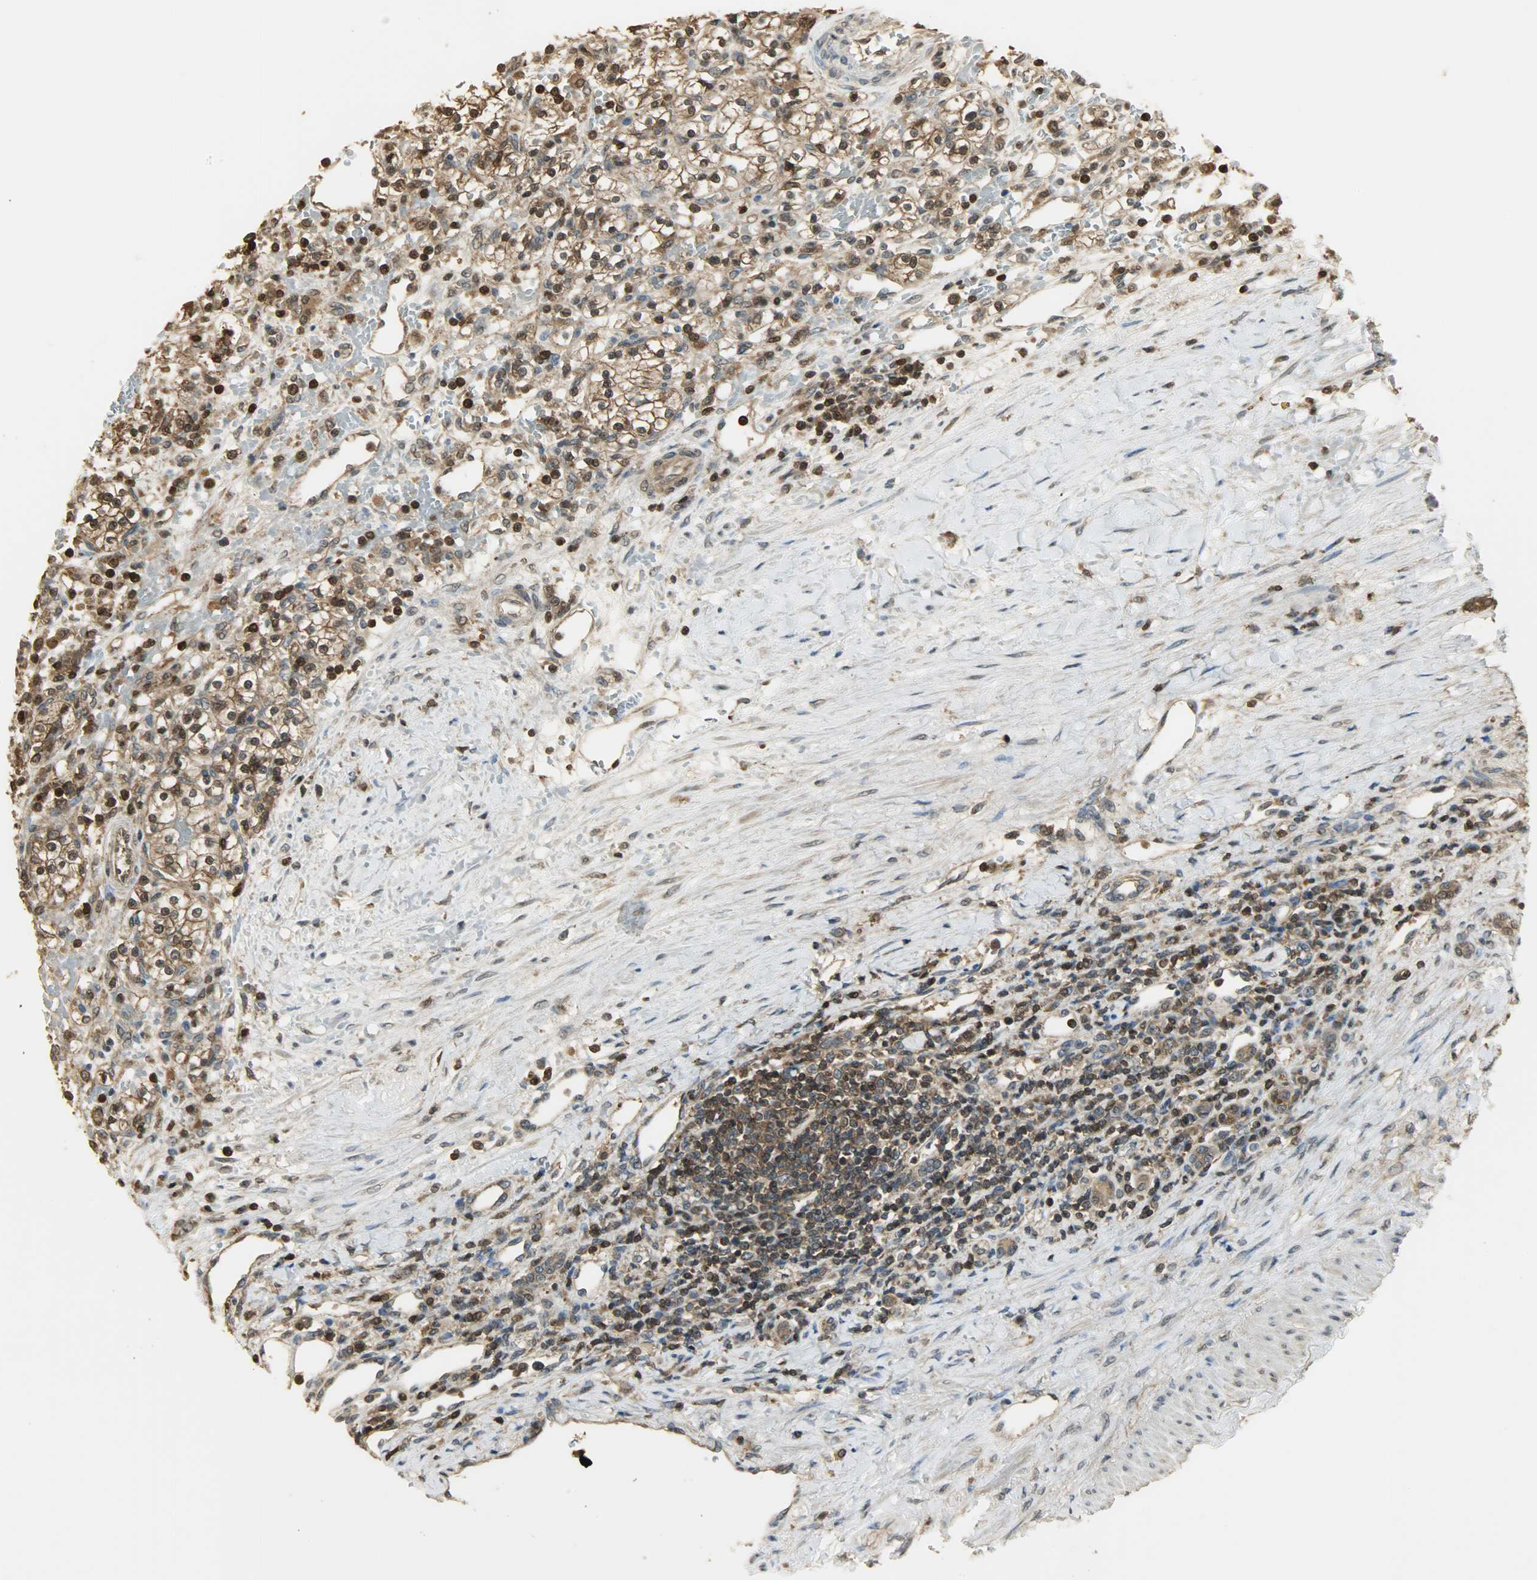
{"staining": {"intensity": "strong", "quantity": ">75%", "location": "cytoplasmic/membranous,nuclear"}, "tissue": "renal cancer", "cell_type": "Tumor cells", "image_type": "cancer", "snomed": [{"axis": "morphology", "description": "Normal tissue, NOS"}, {"axis": "morphology", "description": "Adenocarcinoma, NOS"}, {"axis": "topography", "description": "Kidney"}], "caption": "Adenocarcinoma (renal) stained with a protein marker shows strong staining in tumor cells.", "gene": "YWHAZ", "patient": {"sex": "female", "age": 55}}